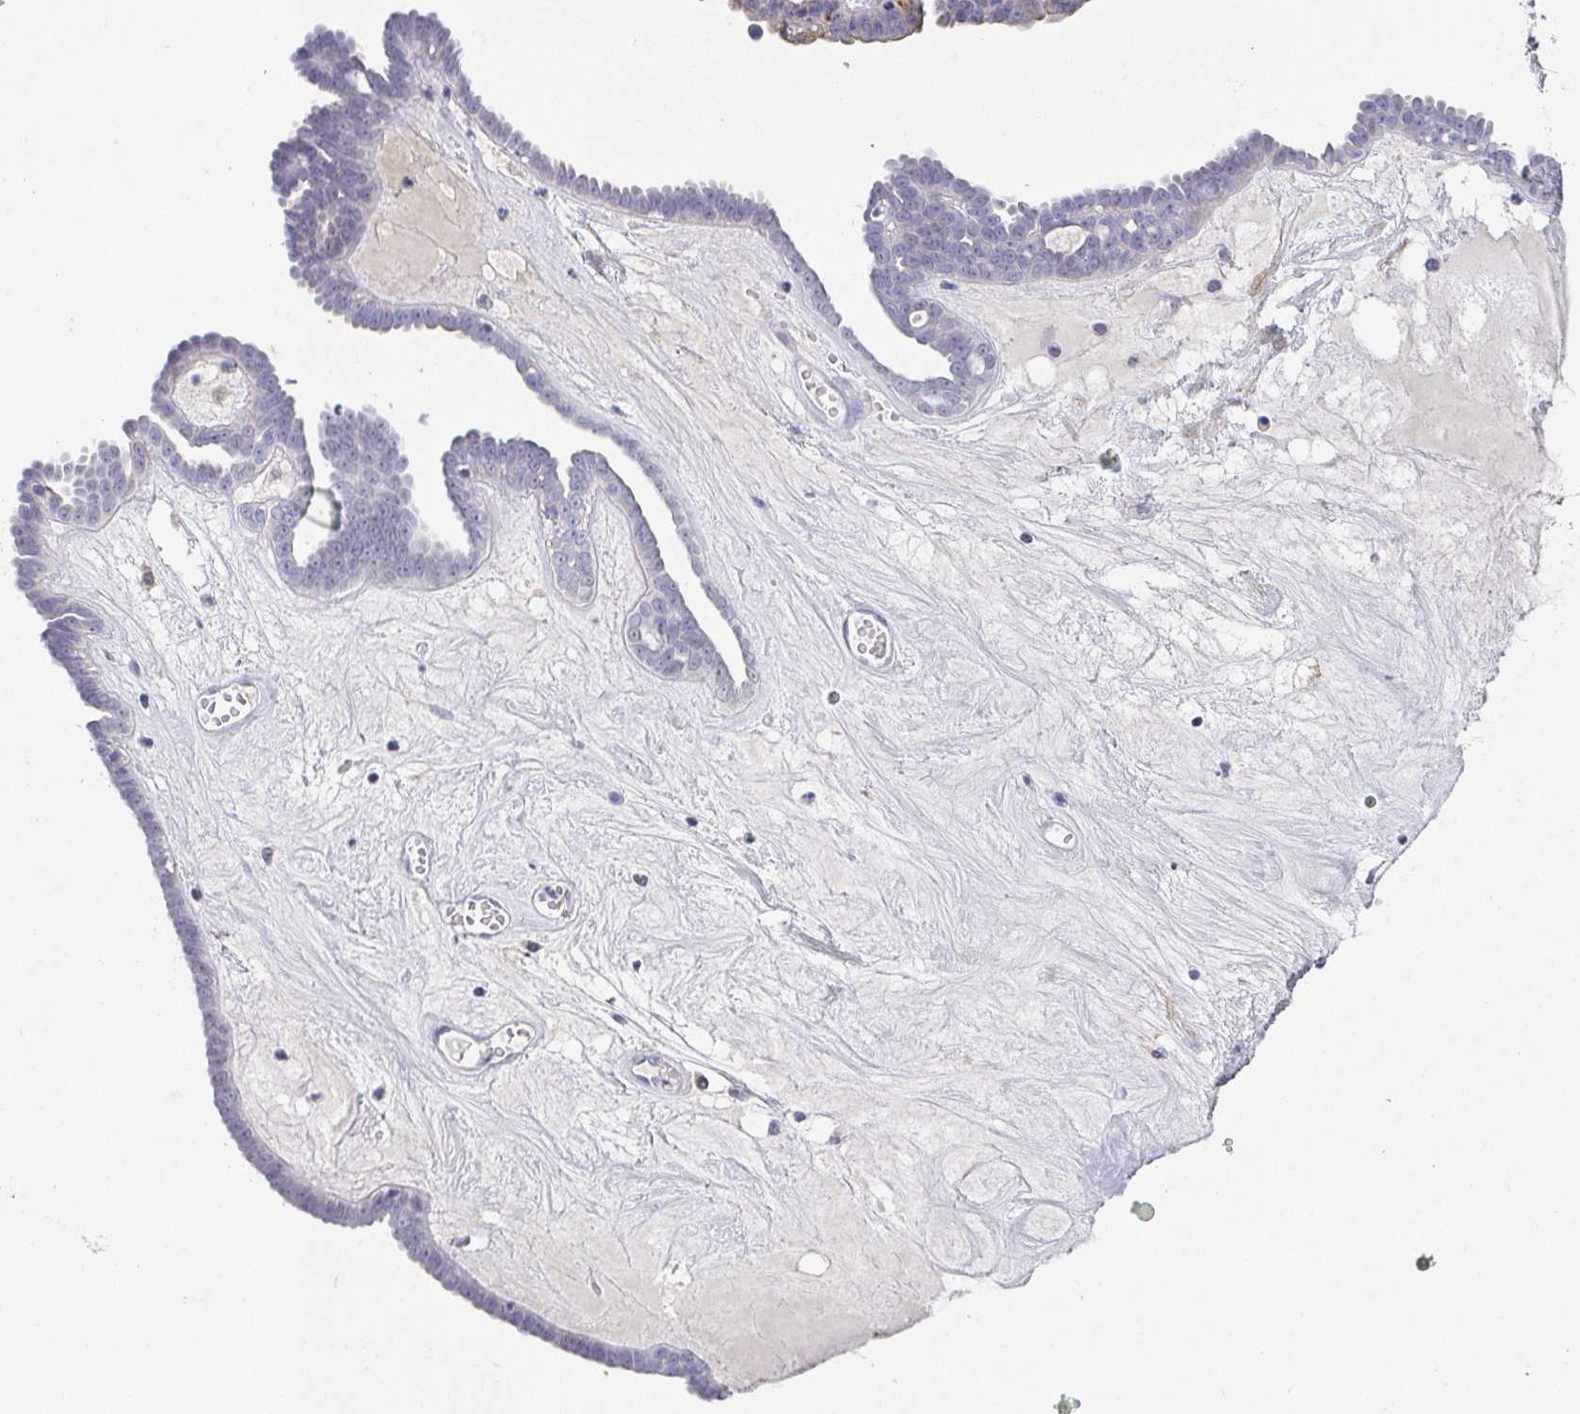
{"staining": {"intensity": "negative", "quantity": "none", "location": "none"}, "tissue": "ovarian cancer", "cell_type": "Tumor cells", "image_type": "cancer", "snomed": [{"axis": "morphology", "description": "Cystadenocarcinoma, serous, NOS"}, {"axis": "topography", "description": "Ovary"}], "caption": "DAB immunohistochemical staining of ovarian cancer shows no significant positivity in tumor cells.", "gene": "RNASE7", "patient": {"sex": "female", "age": 71}}